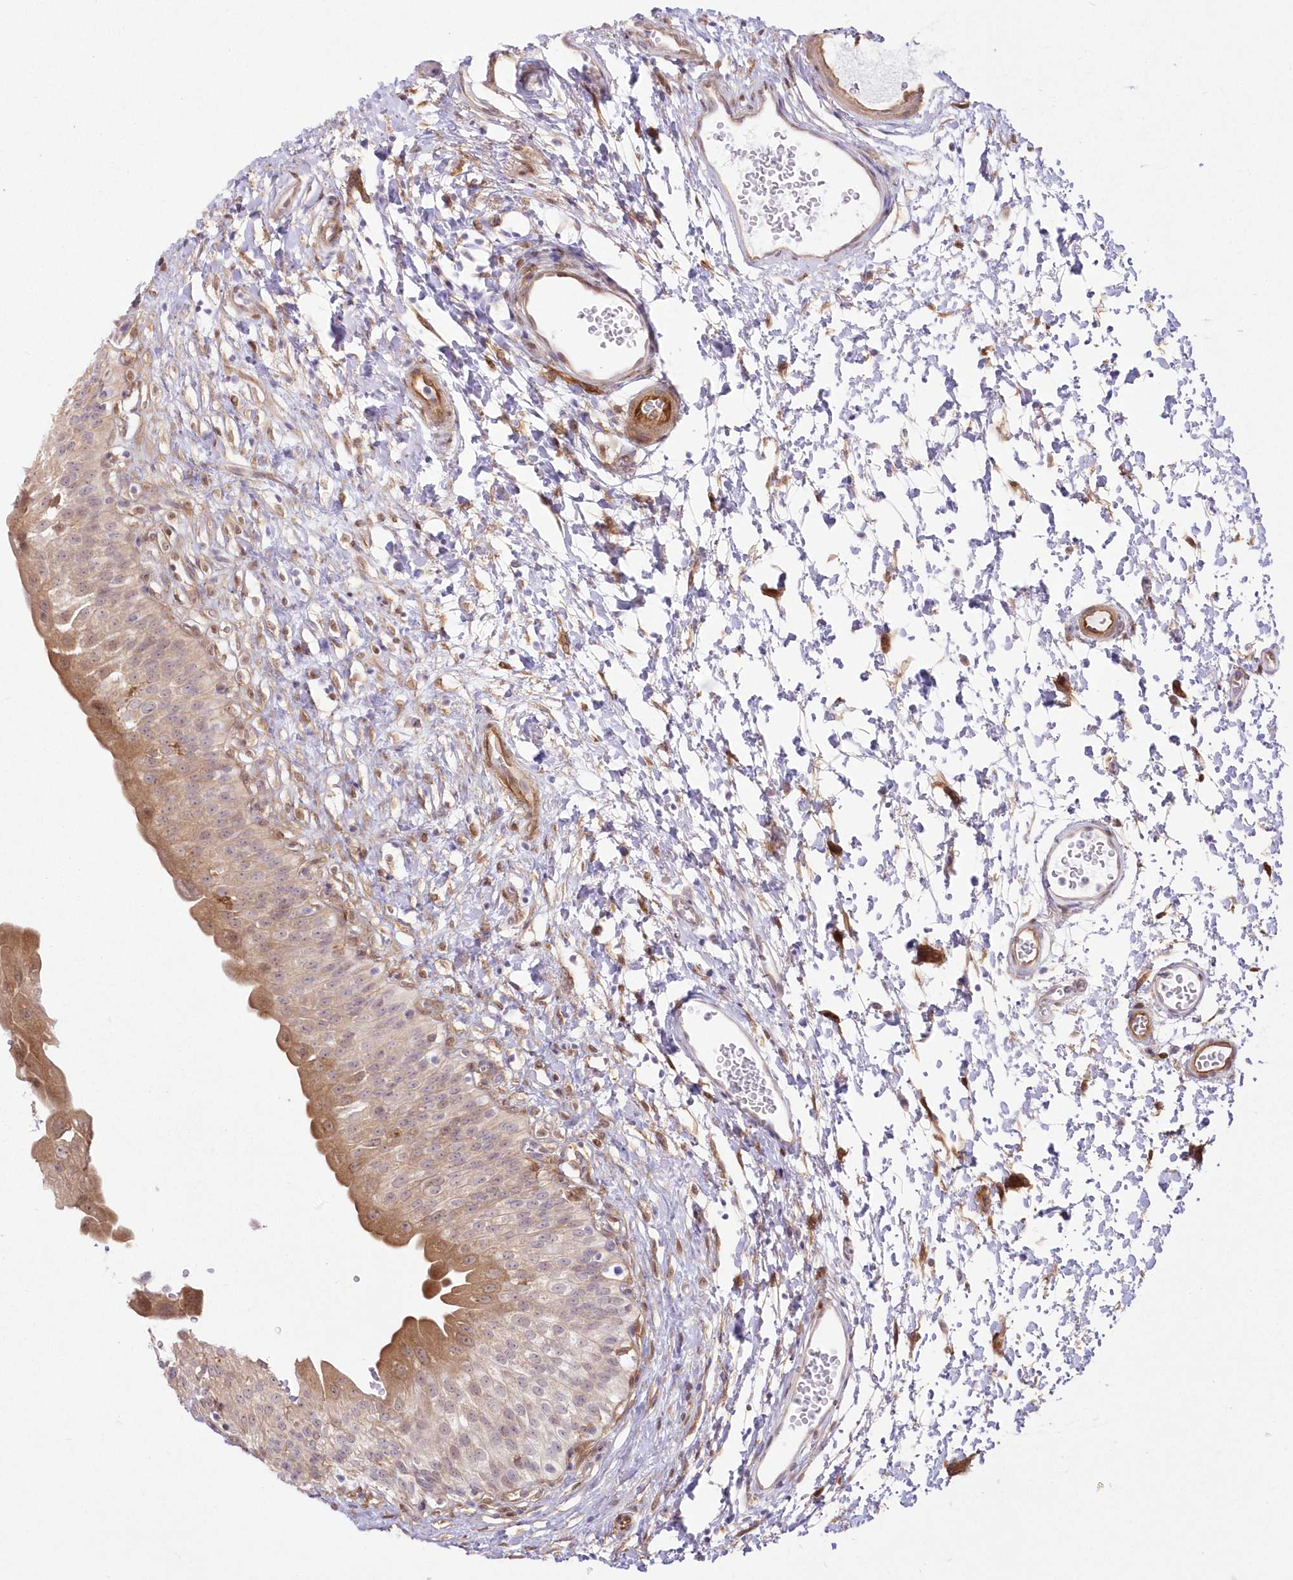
{"staining": {"intensity": "moderate", "quantity": ">75%", "location": "cytoplasmic/membranous"}, "tissue": "urinary bladder", "cell_type": "Urothelial cells", "image_type": "normal", "snomed": [{"axis": "morphology", "description": "Normal tissue, NOS"}, {"axis": "topography", "description": "Urinary bladder"}], "caption": "A histopathology image showing moderate cytoplasmic/membranous positivity in about >75% of urothelial cells in unremarkable urinary bladder, as visualized by brown immunohistochemical staining.", "gene": "SH3PXD2B", "patient": {"sex": "male", "age": 51}}